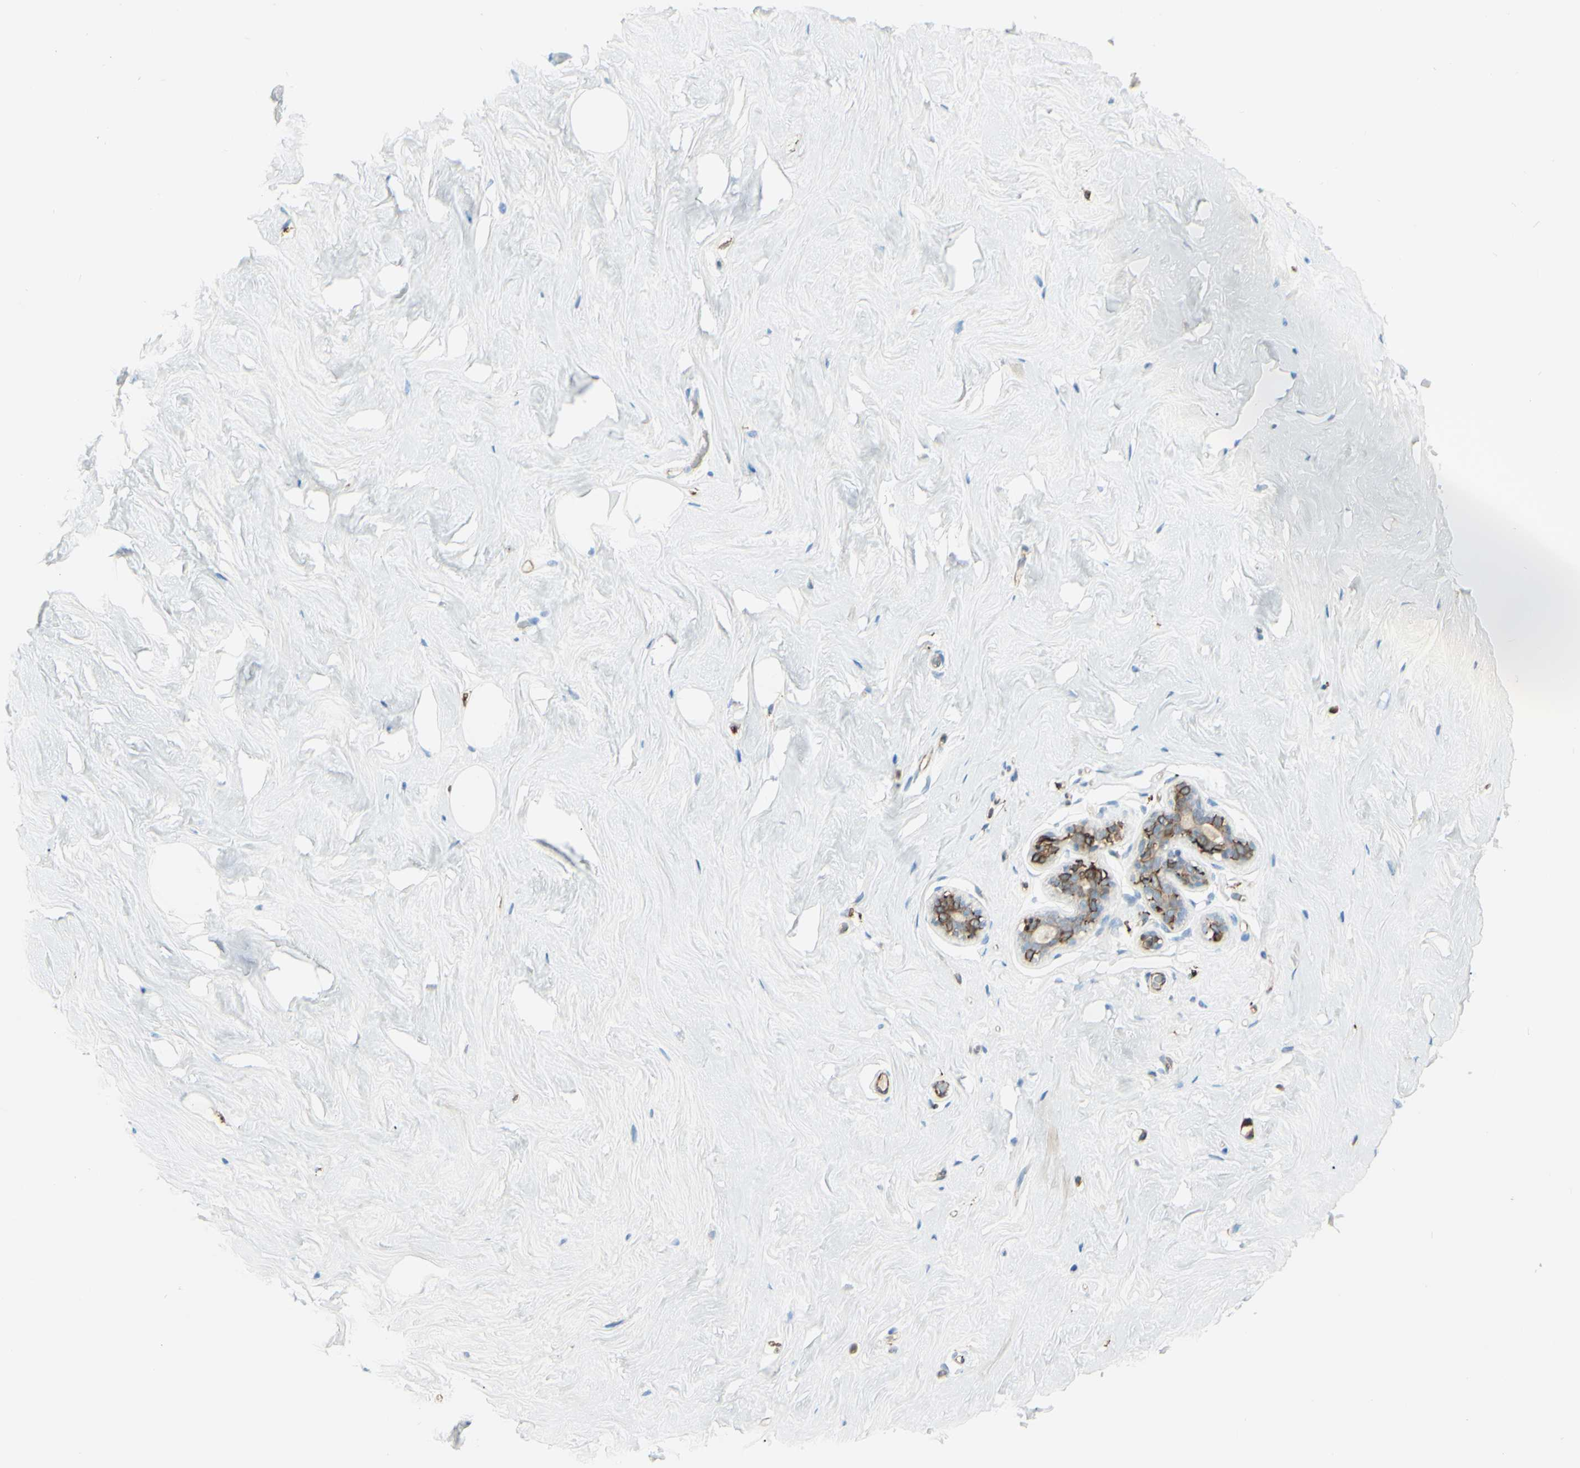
{"staining": {"intensity": "negative", "quantity": "none", "location": "none"}, "tissue": "breast", "cell_type": "Adipocytes", "image_type": "normal", "snomed": [{"axis": "morphology", "description": "Normal tissue, NOS"}, {"axis": "topography", "description": "Breast"}], "caption": "Histopathology image shows no protein positivity in adipocytes of unremarkable breast.", "gene": "CD74", "patient": {"sex": "female", "age": 75}}